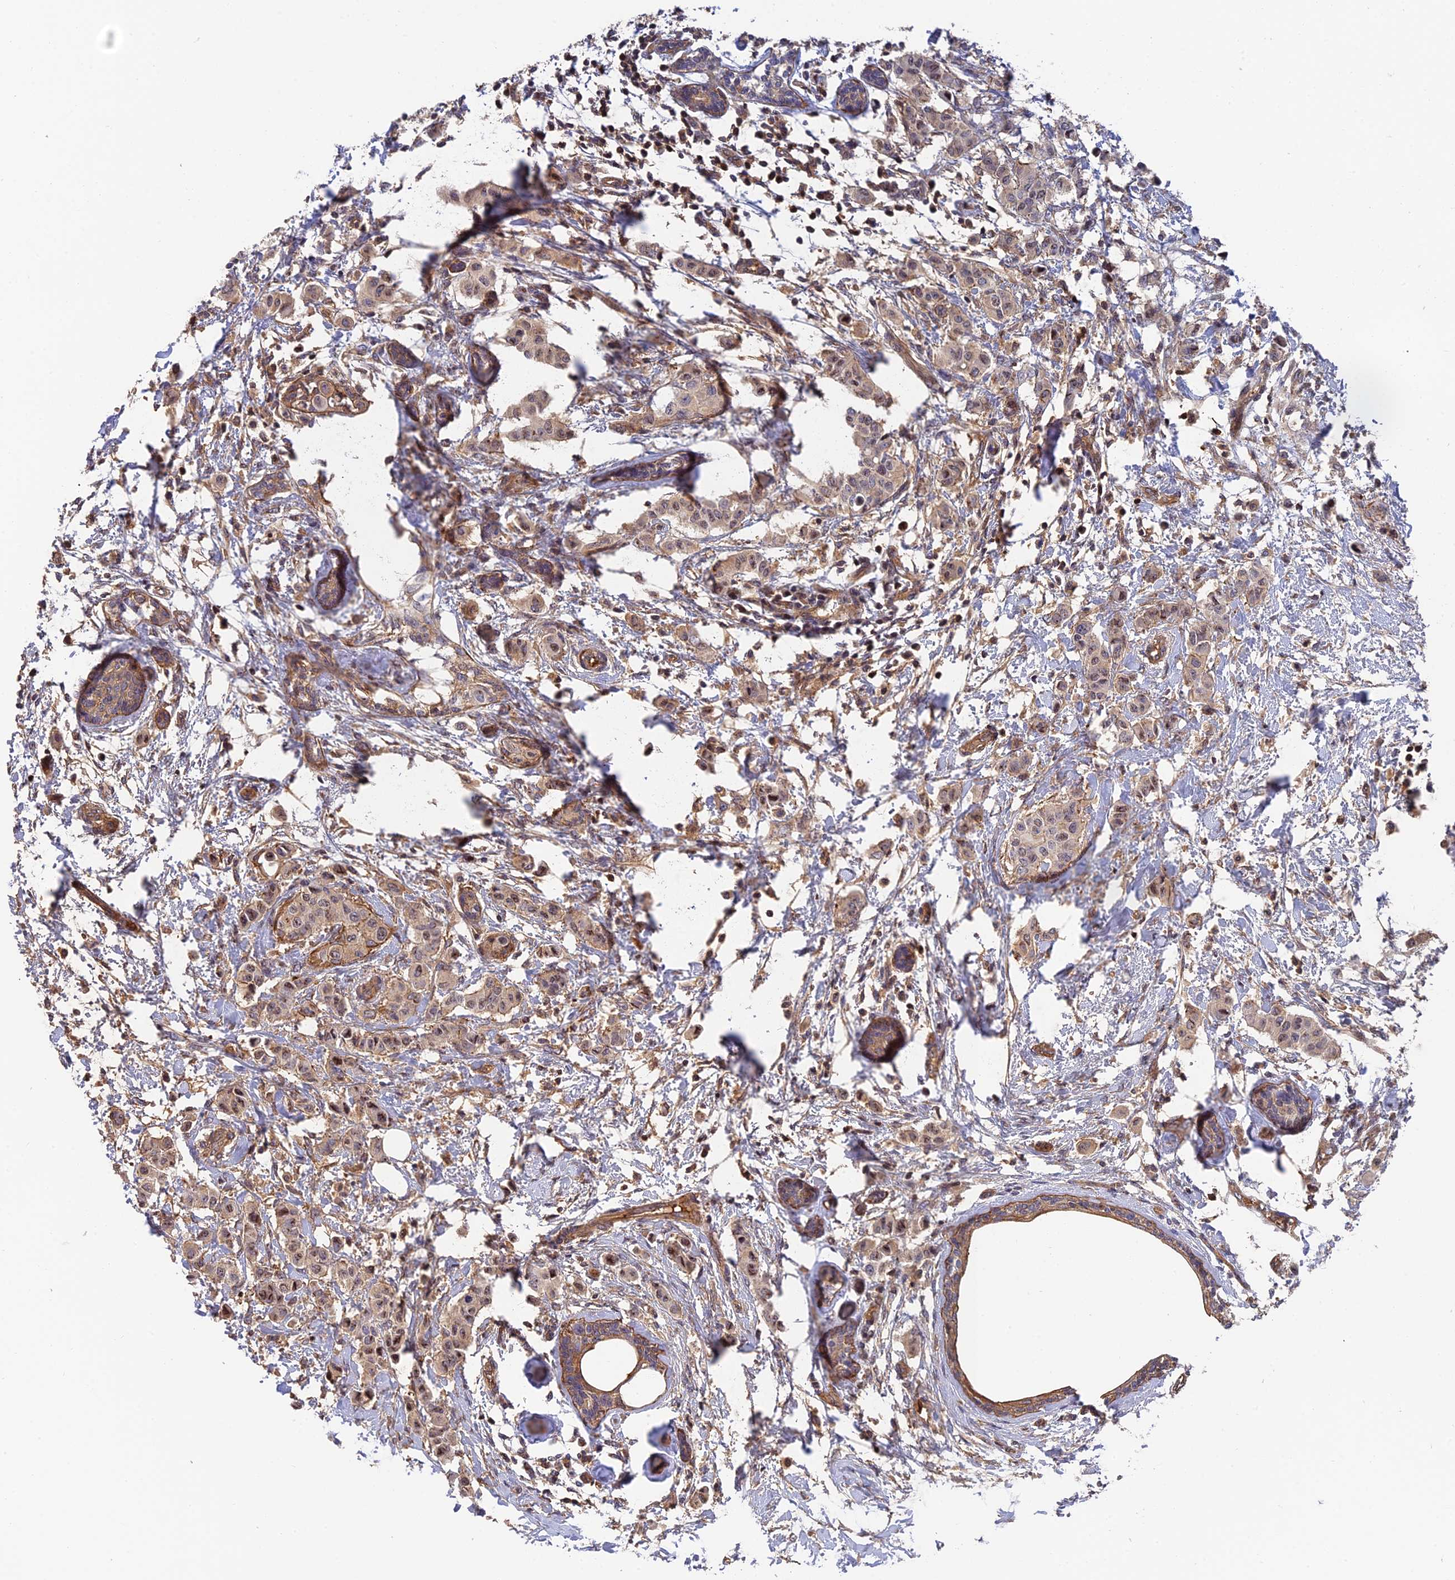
{"staining": {"intensity": "moderate", "quantity": "25%-75%", "location": "cytoplasmic/membranous,nuclear"}, "tissue": "breast cancer", "cell_type": "Tumor cells", "image_type": "cancer", "snomed": [{"axis": "morphology", "description": "Duct carcinoma"}, {"axis": "topography", "description": "Breast"}], "caption": "Immunohistochemistry (IHC) image of infiltrating ductal carcinoma (breast) stained for a protein (brown), which exhibits medium levels of moderate cytoplasmic/membranous and nuclear expression in approximately 25%-75% of tumor cells.", "gene": "OSBPL1A", "patient": {"sex": "female", "age": 40}}